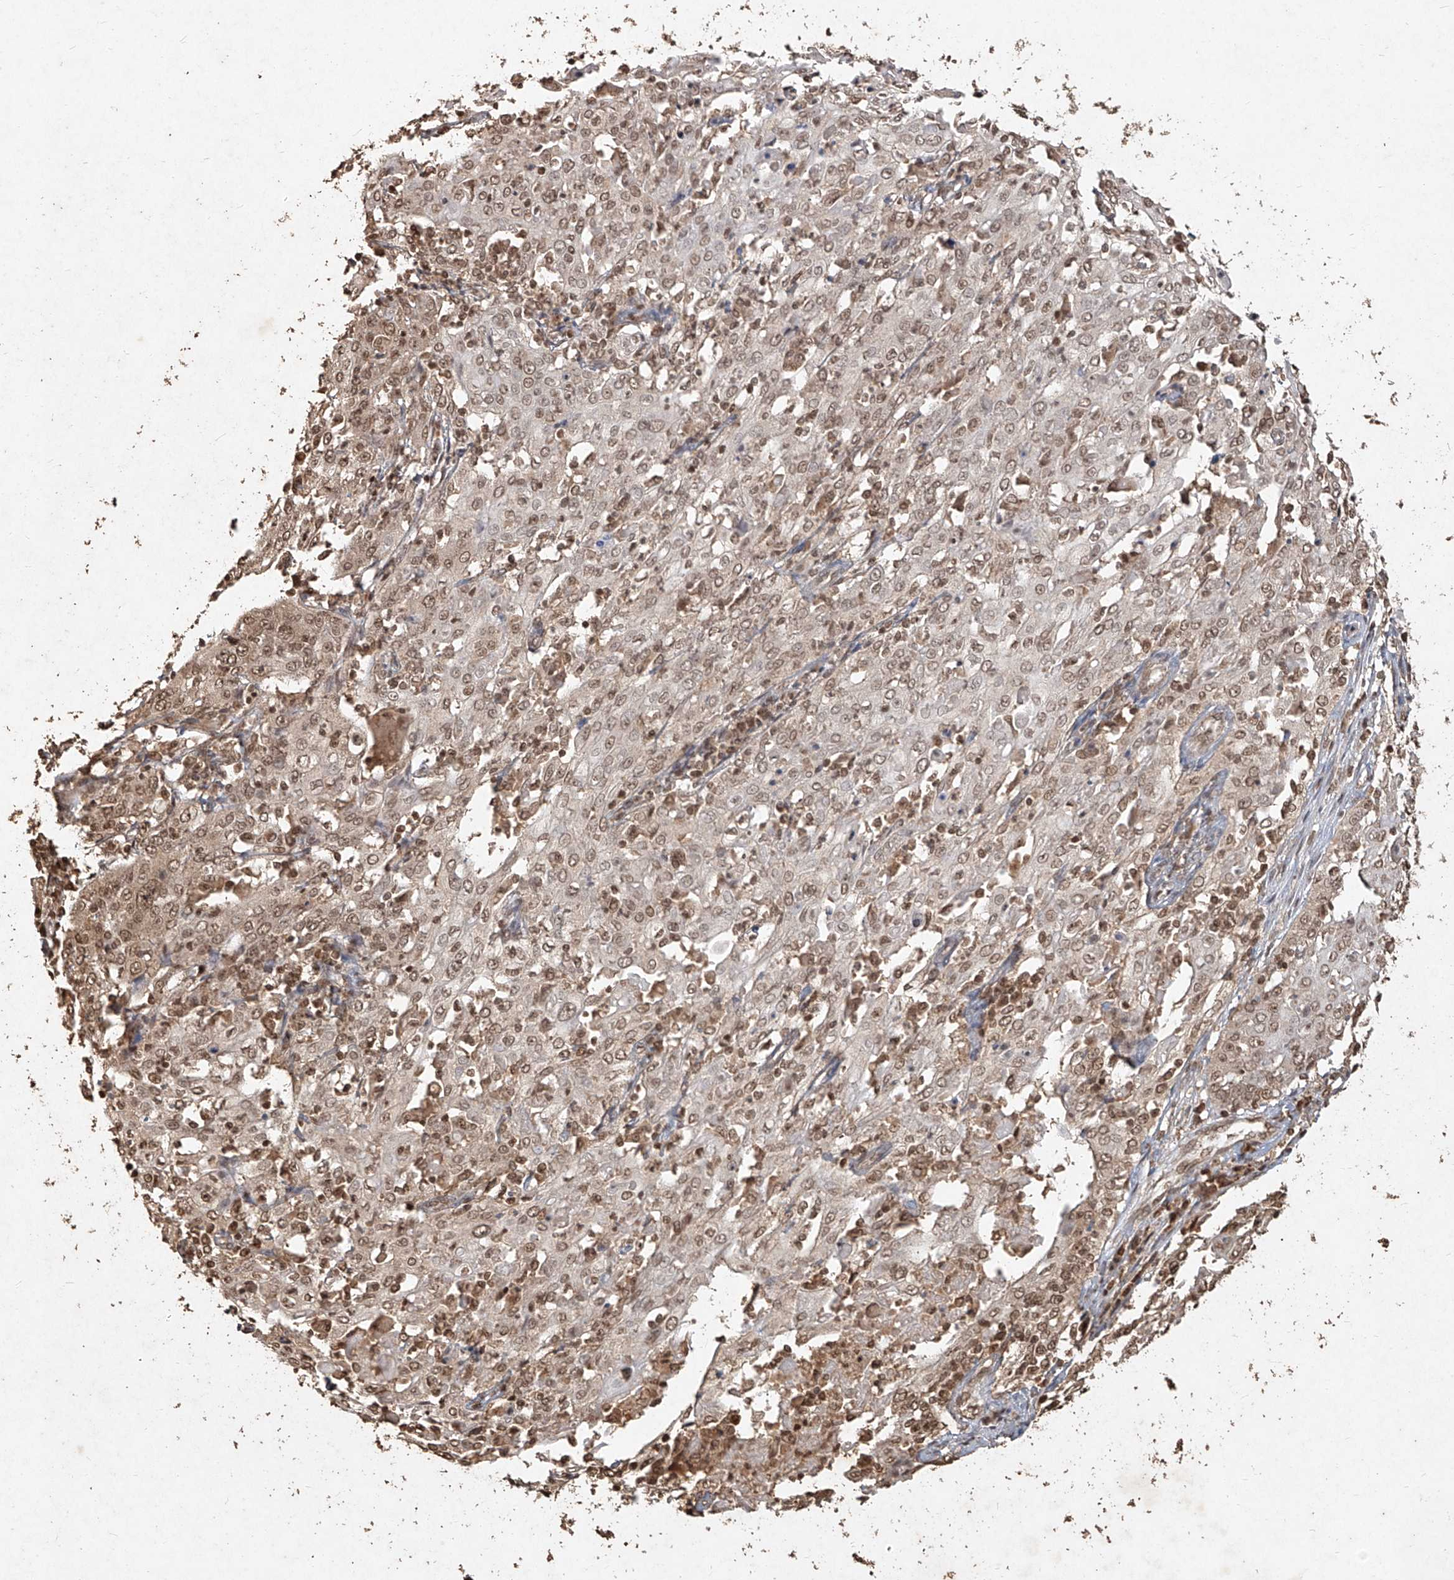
{"staining": {"intensity": "weak", "quantity": ">75%", "location": "nuclear"}, "tissue": "cervical cancer", "cell_type": "Tumor cells", "image_type": "cancer", "snomed": [{"axis": "morphology", "description": "Squamous cell carcinoma, NOS"}, {"axis": "topography", "description": "Cervix"}], "caption": "Cervical cancer stained for a protein exhibits weak nuclear positivity in tumor cells.", "gene": "UBE2K", "patient": {"sex": "female", "age": 39}}